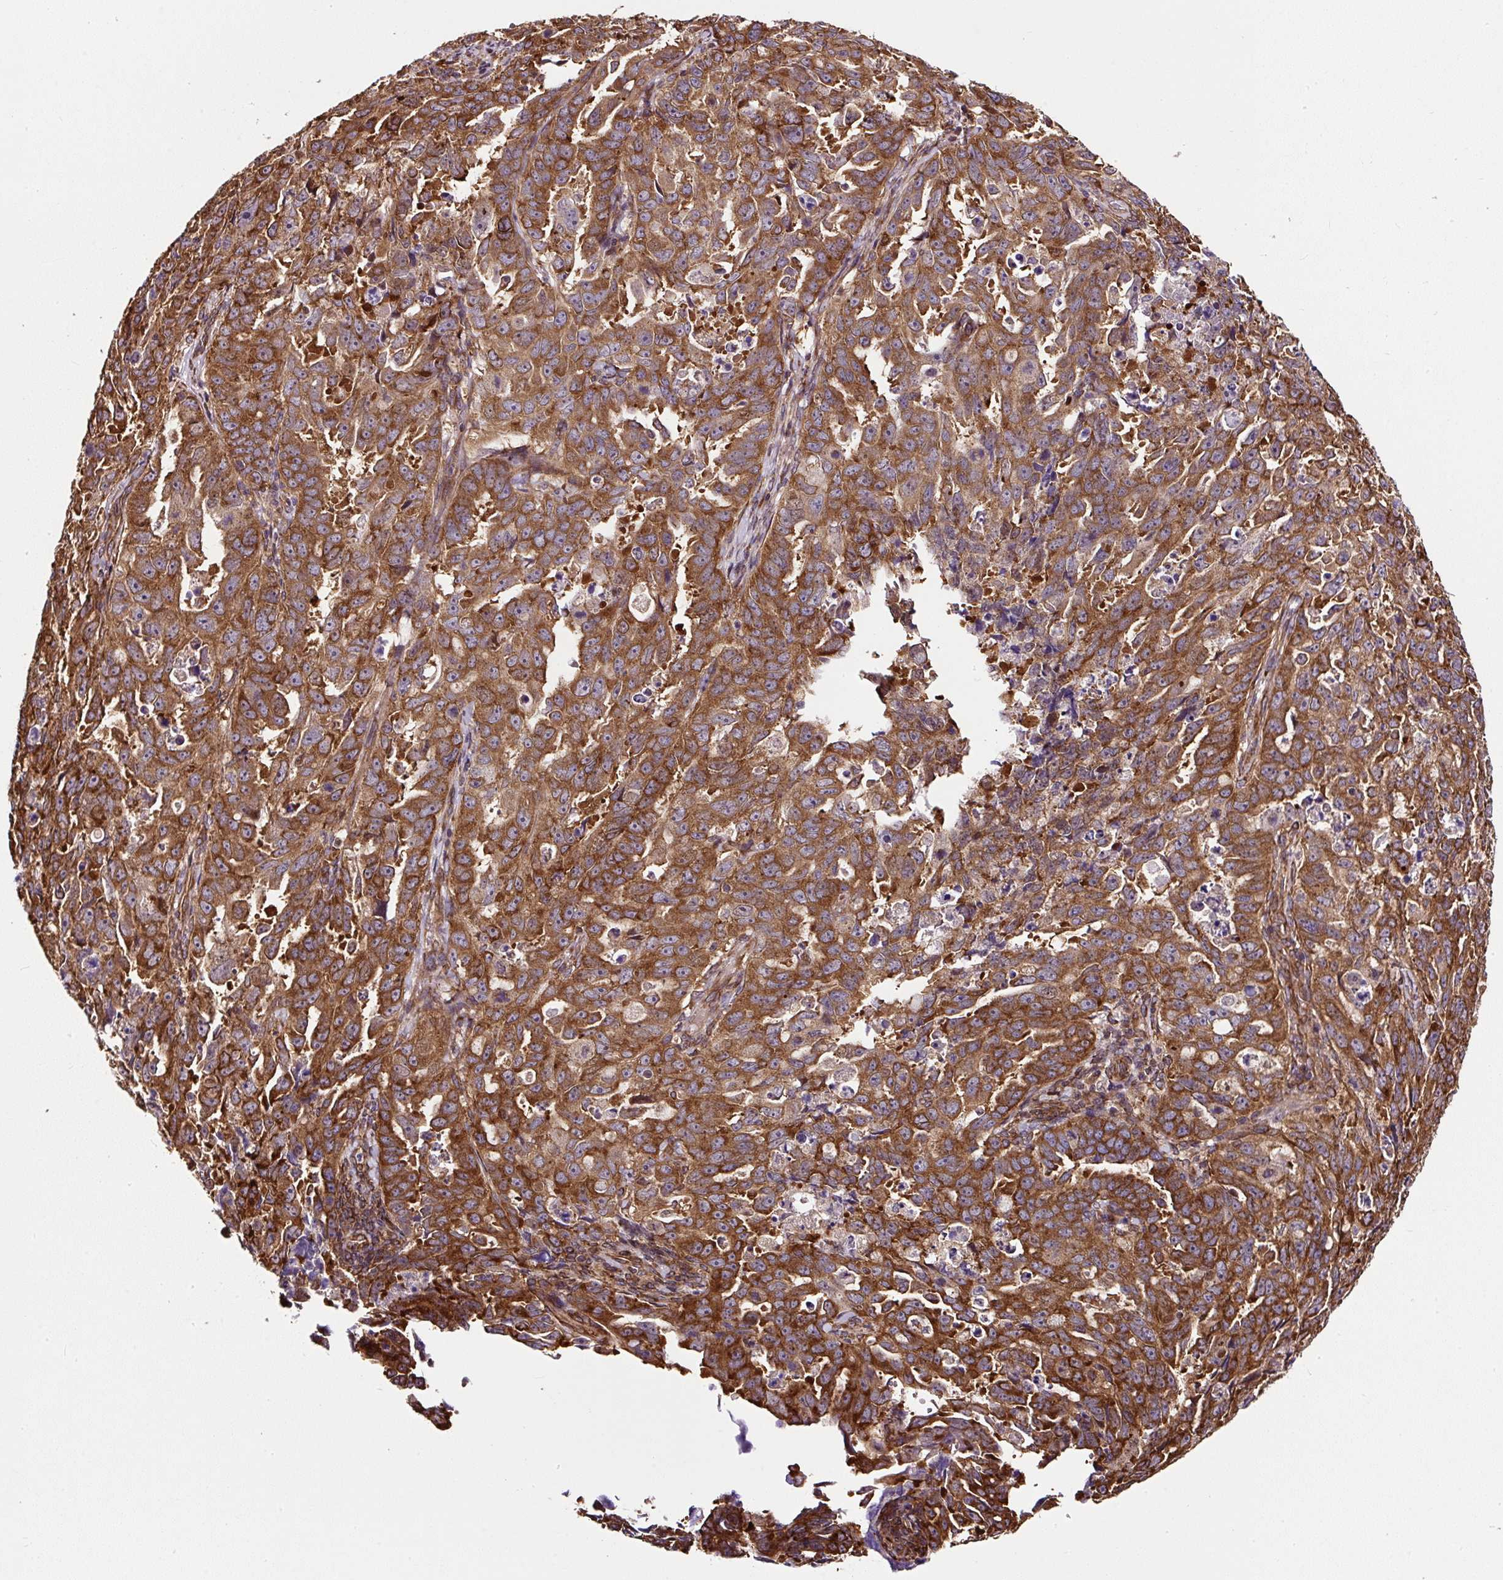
{"staining": {"intensity": "strong", "quantity": ">75%", "location": "cytoplasmic/membranous"}, "tissue": "endometrial cancer", "cell_type": "Tumor cells", "image_type": "cancer", "snomed": [{"axis": "morphology", "description": "Adenocarcinoma, NOS"}, {"axis": "topography", "description": "Endometrium"}], "caption": "Endometrial adenocarcinoma stained with immunohistochemistry (IHC) displays strong cytoplasmic/membranous expression in about >75% of tumor cells.", "gene": "KDM4E", "patient": {"sex": "female", "age": 65}}